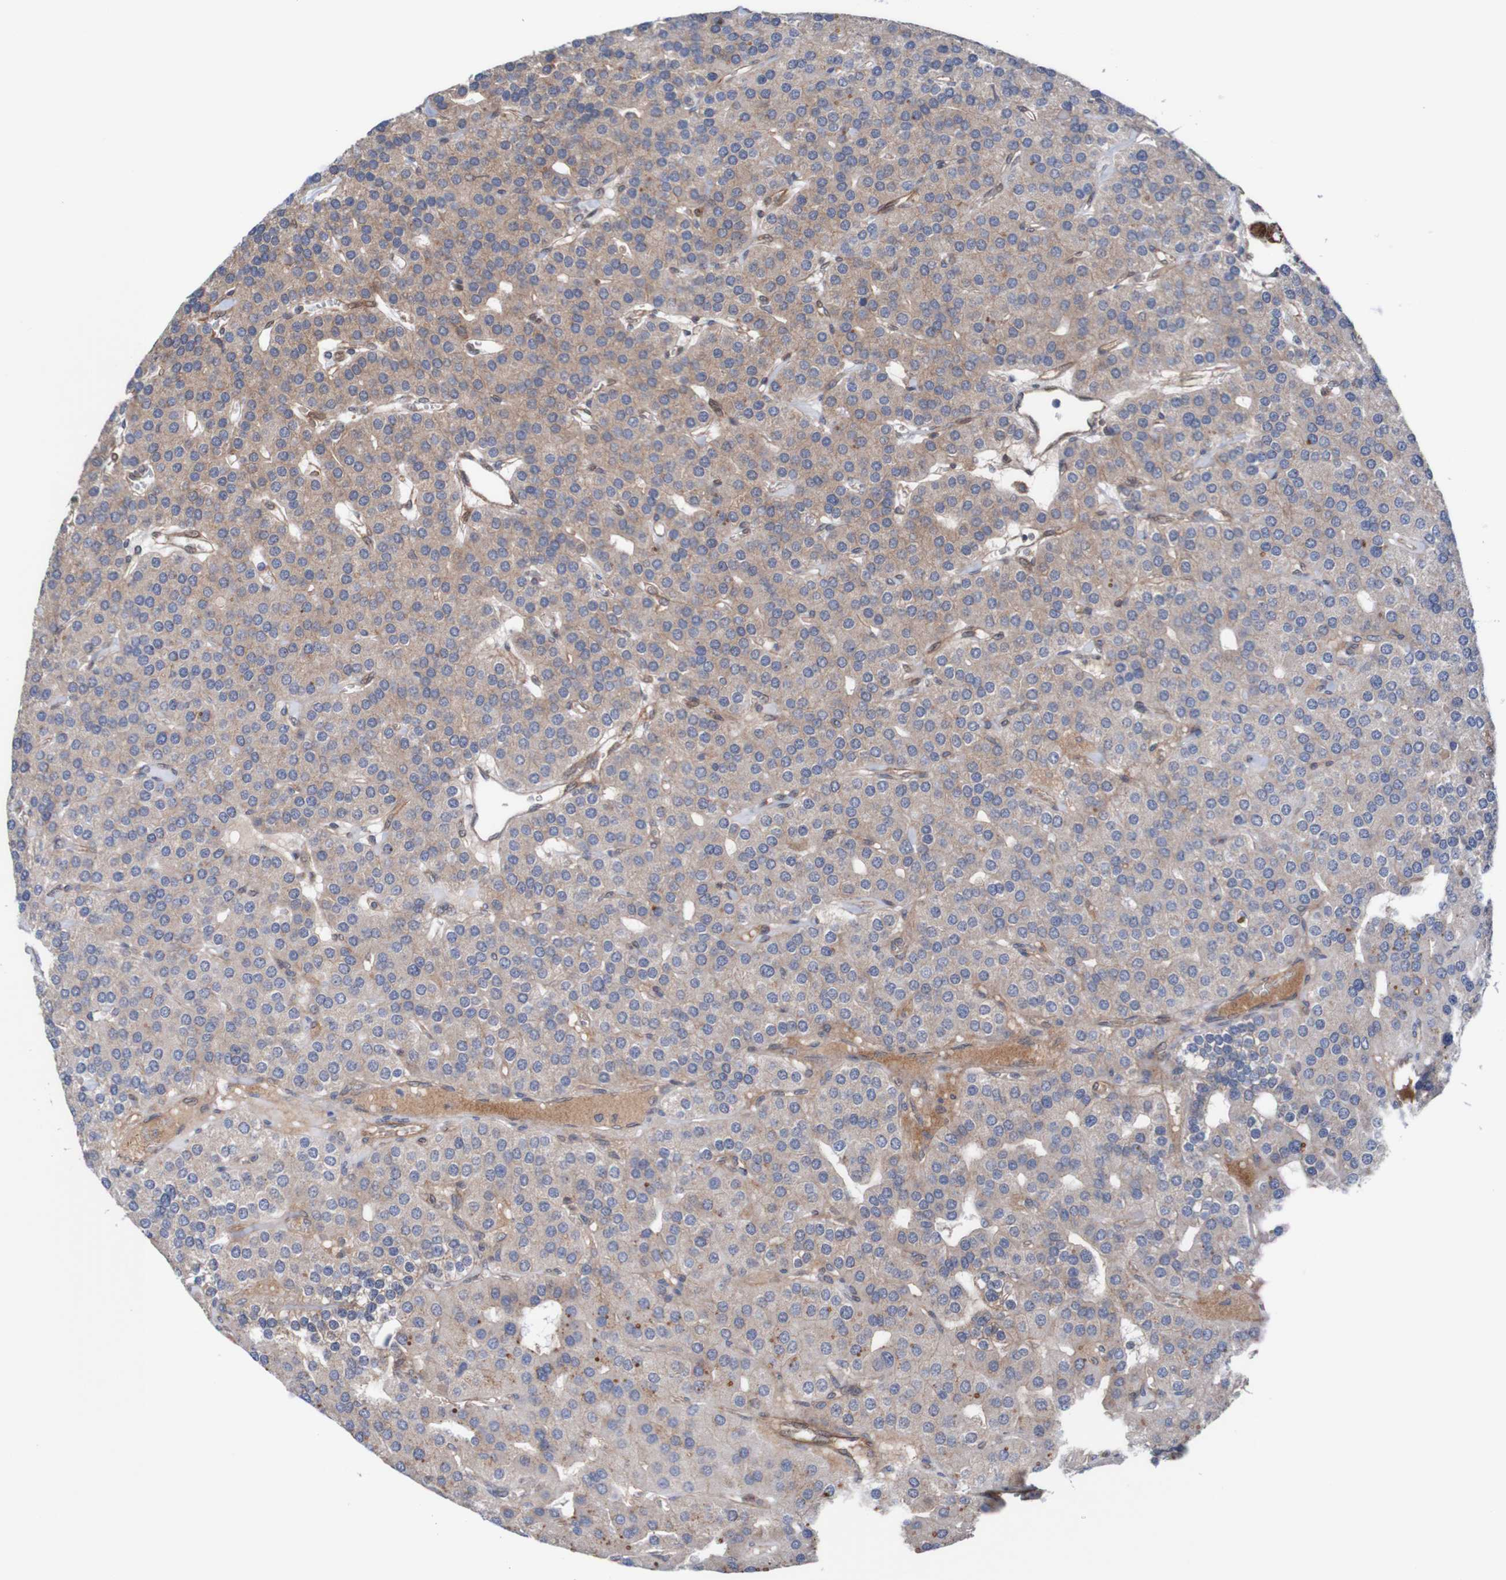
{"staining": {"intensity": "weak", "quantity": ">75%", "location": "cytoplasmic/membranous"}, "tissue": "parathyroid gland", "cell_type": "Glandular cells", "image_type": "normal", "snomed": [{"axis": "morphology", "description": "Normal tissue, NOS"}, {"axis": "morphology", "description": "Adenoma, NOS"}, {"axis": "topography", "description": "Parathyroid gland"}], "caption": "Immunohistochemical staining of normal parathyroid gland demonstrates weak cytoplasmic/membranous protein staining in about >75% of glandular cells. Immunohistochemistry stains the protein in brown and the nuclei are stained blue.", "gene": "RIGI", "patient": {"sex": "female", "age": 86}}